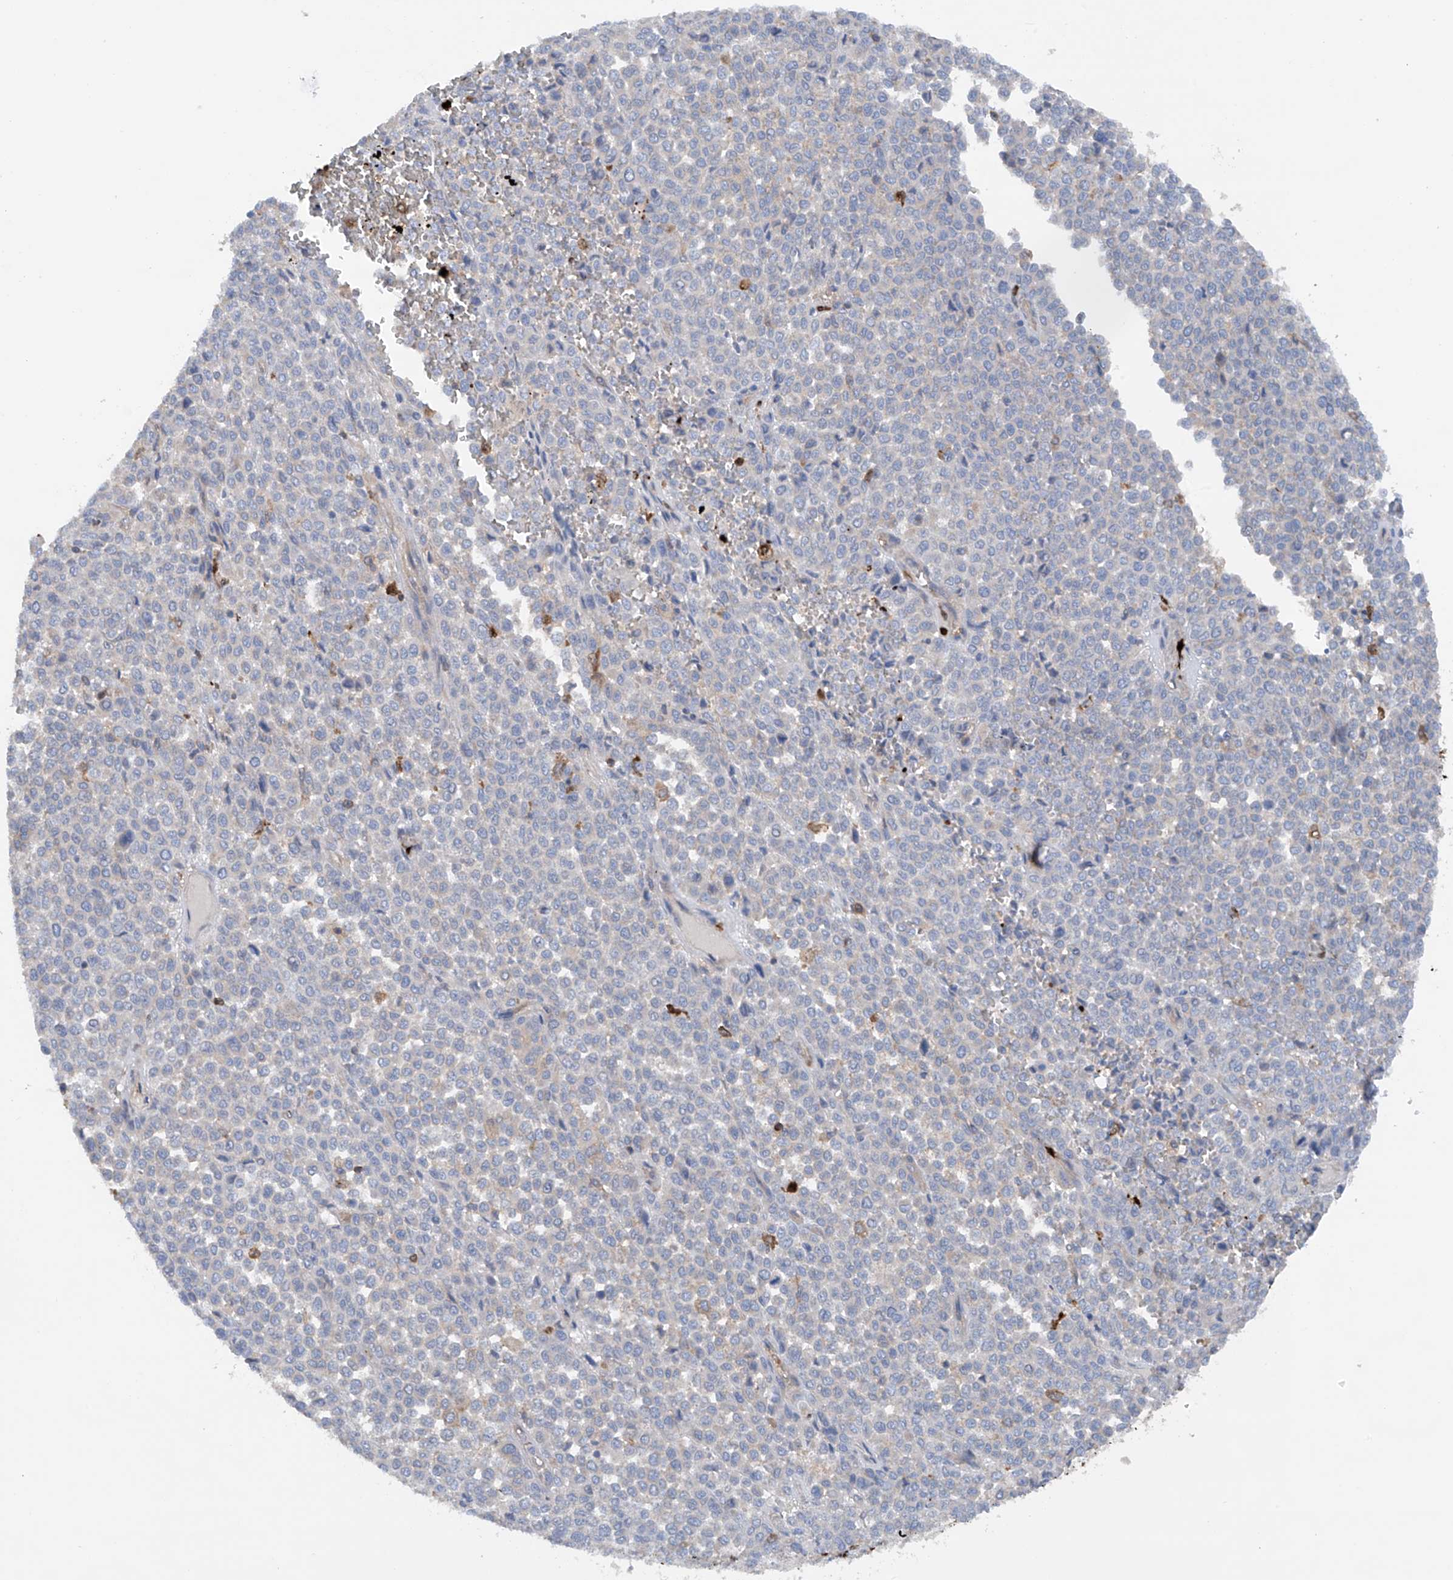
{"staining": {"intensity": "negative", "quantity": "none", "location": "none"}, "tissue": "melanoma", "cell_type": "Tumor cells", "image_type": "cancer", "snomed": [{"axis": "morphology", "description": "Malignant melanoma, Metastatic site"}, {"axis": "topography", "description": "Pancreas"}], "caption": "Malignant melanoma (metastatic site) was stained to show a protein in brown. There is no significant positivity in tumor cells.", "gene": "PHACTR2", "patient": {"sex": "female", "age": 30}}